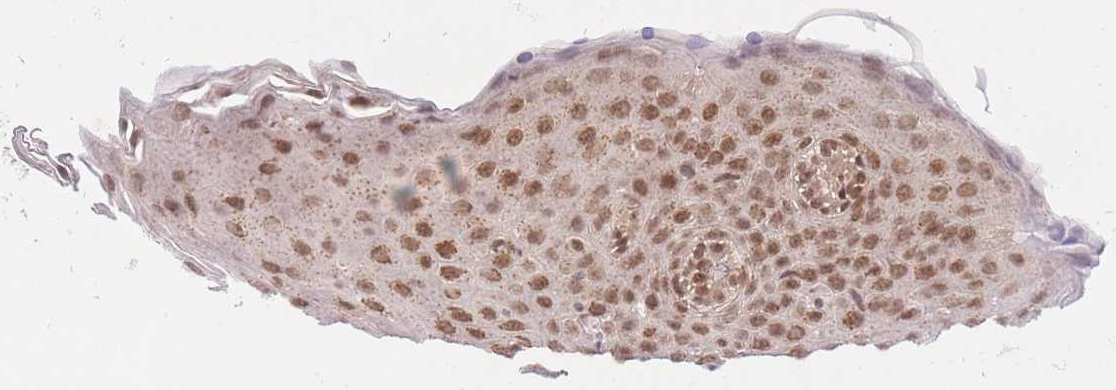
{"staining": {"intensity": "moderate", "quantity": ">75%", "location": "cytoplasmic/membranous,nuclear"}, "tissue": "oral mucosa", "cell_type": "Squamous epithelial cells", "image_type": "normal", "snomed": [{"axis": "morphology", "description": "Normal tissue, NOS"}, {"axis": "topography", "description": "Oral tissue"}], "caption": "Immunohistochemistry image of normal human oral mucosa stained for a protein (brown), which demonstrates medium levels of moderate cytoplasmic/membranous,nuclear expression in approximately >75% of squamous epithelial cells.", "gene": "TMED3", "patient": {"sex": "male", "age": 46}}